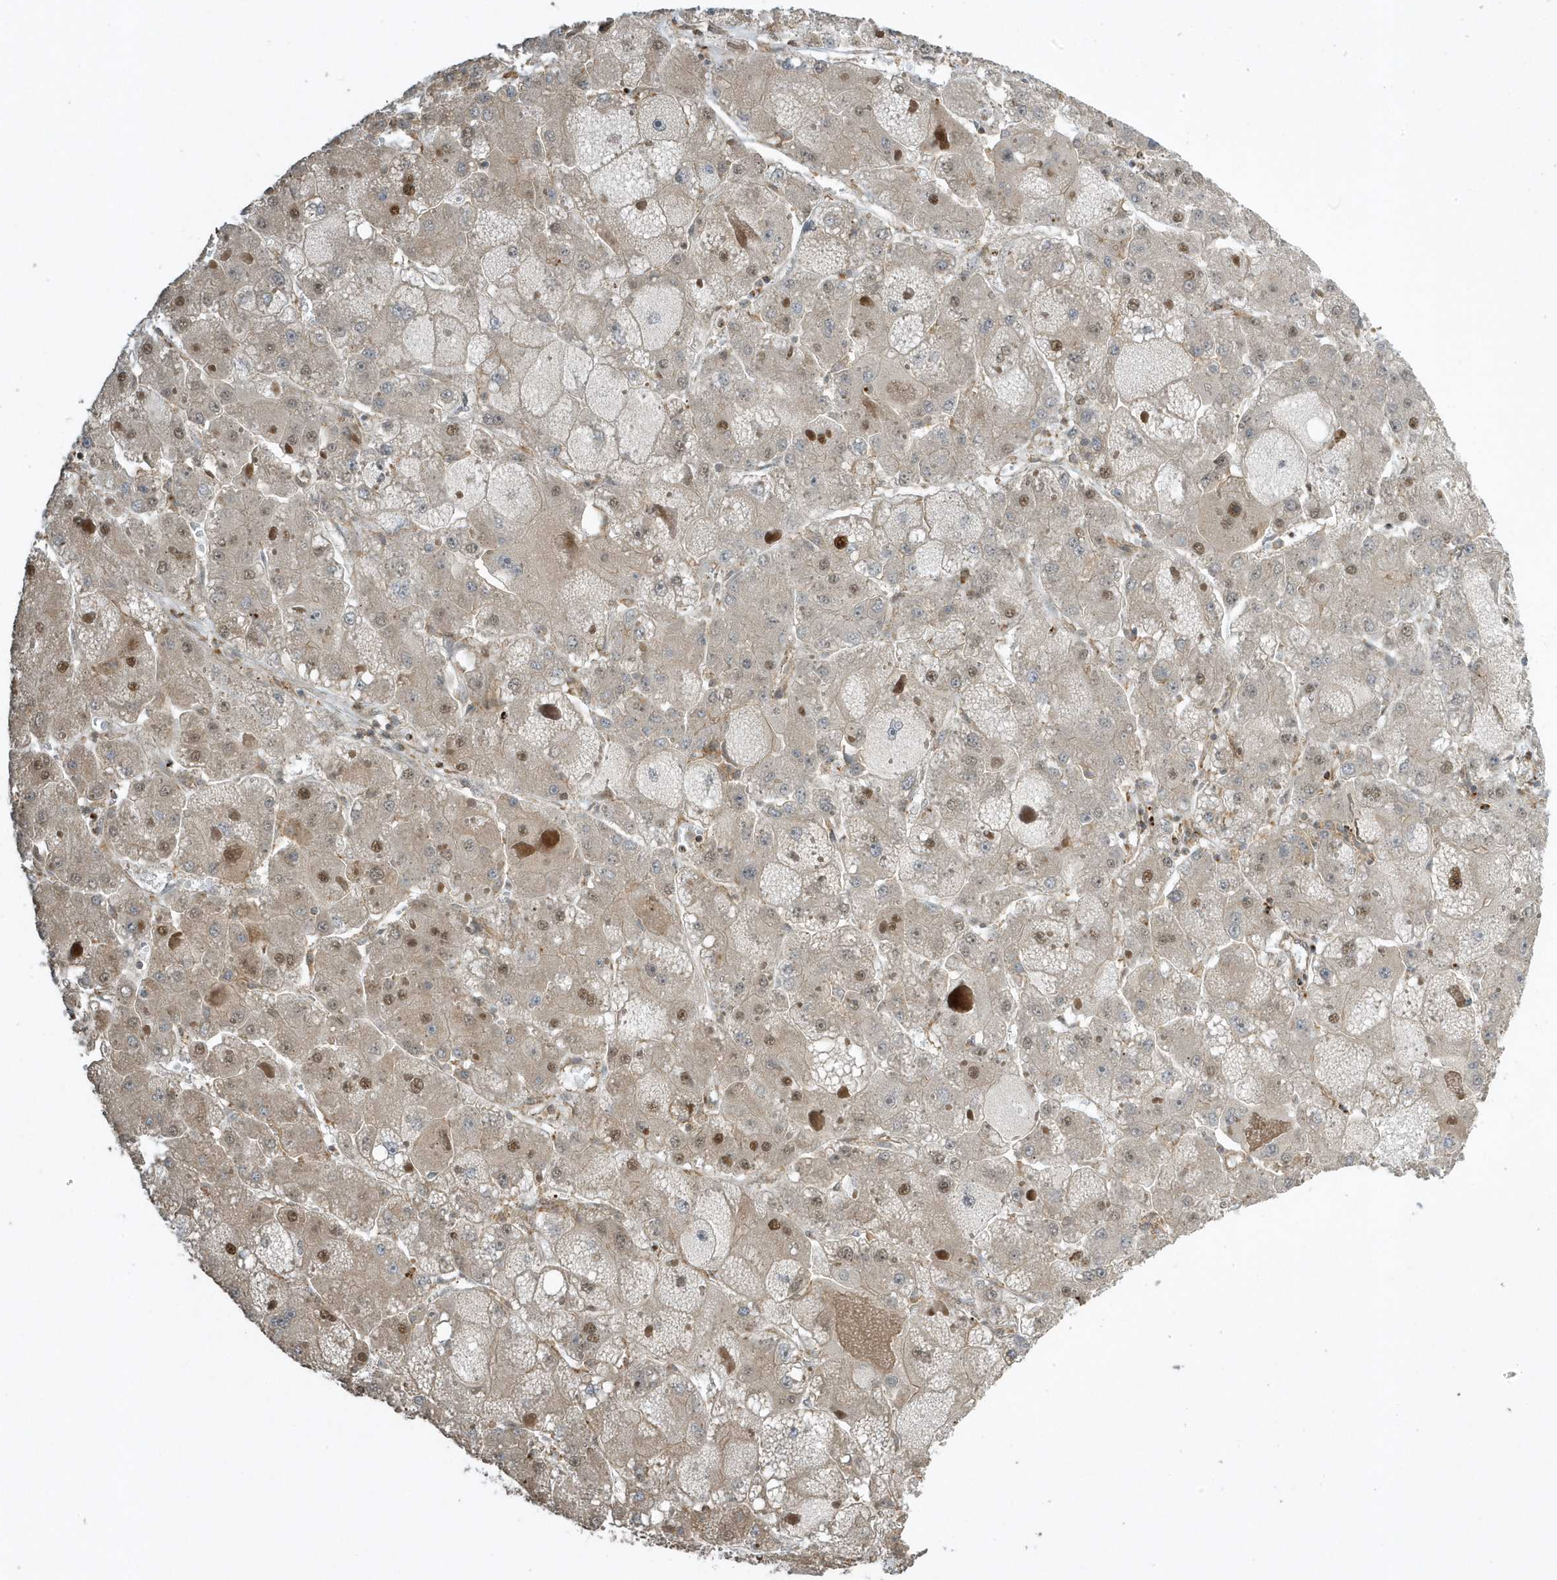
{"staining": {"intensity": "moderate", "quantity": "25%-75%", "location": "cytoplasmic/membranous,nuclear"}, "tissue": "liver cancer", "cell_type": "Tumor cells", "image_type": "cancer", "snomed": [{"axis": "morphology", "description": "Carcinoma, Hepatocellular, NOS"}, {"axis": "topography", "description": "Liver"}], "caption": "Liver cancer (hepatocellular carcinoma) stained with DAB (3,3'-diaminobenzidine) IHC reveals medium levels of moderate cytoplasmic/membranous and nuclear staining in approximately 25%-75% of tumor cells. The staining was performed using DAB (3,3'-diaminobenzidine) to visualize the protein expression in brown, while the nuclei were stained in blue with hematoxylin (Magnification: 20x).", "gene": "ZBTB8A", "patient": {"sex": "female", "age": 73}}